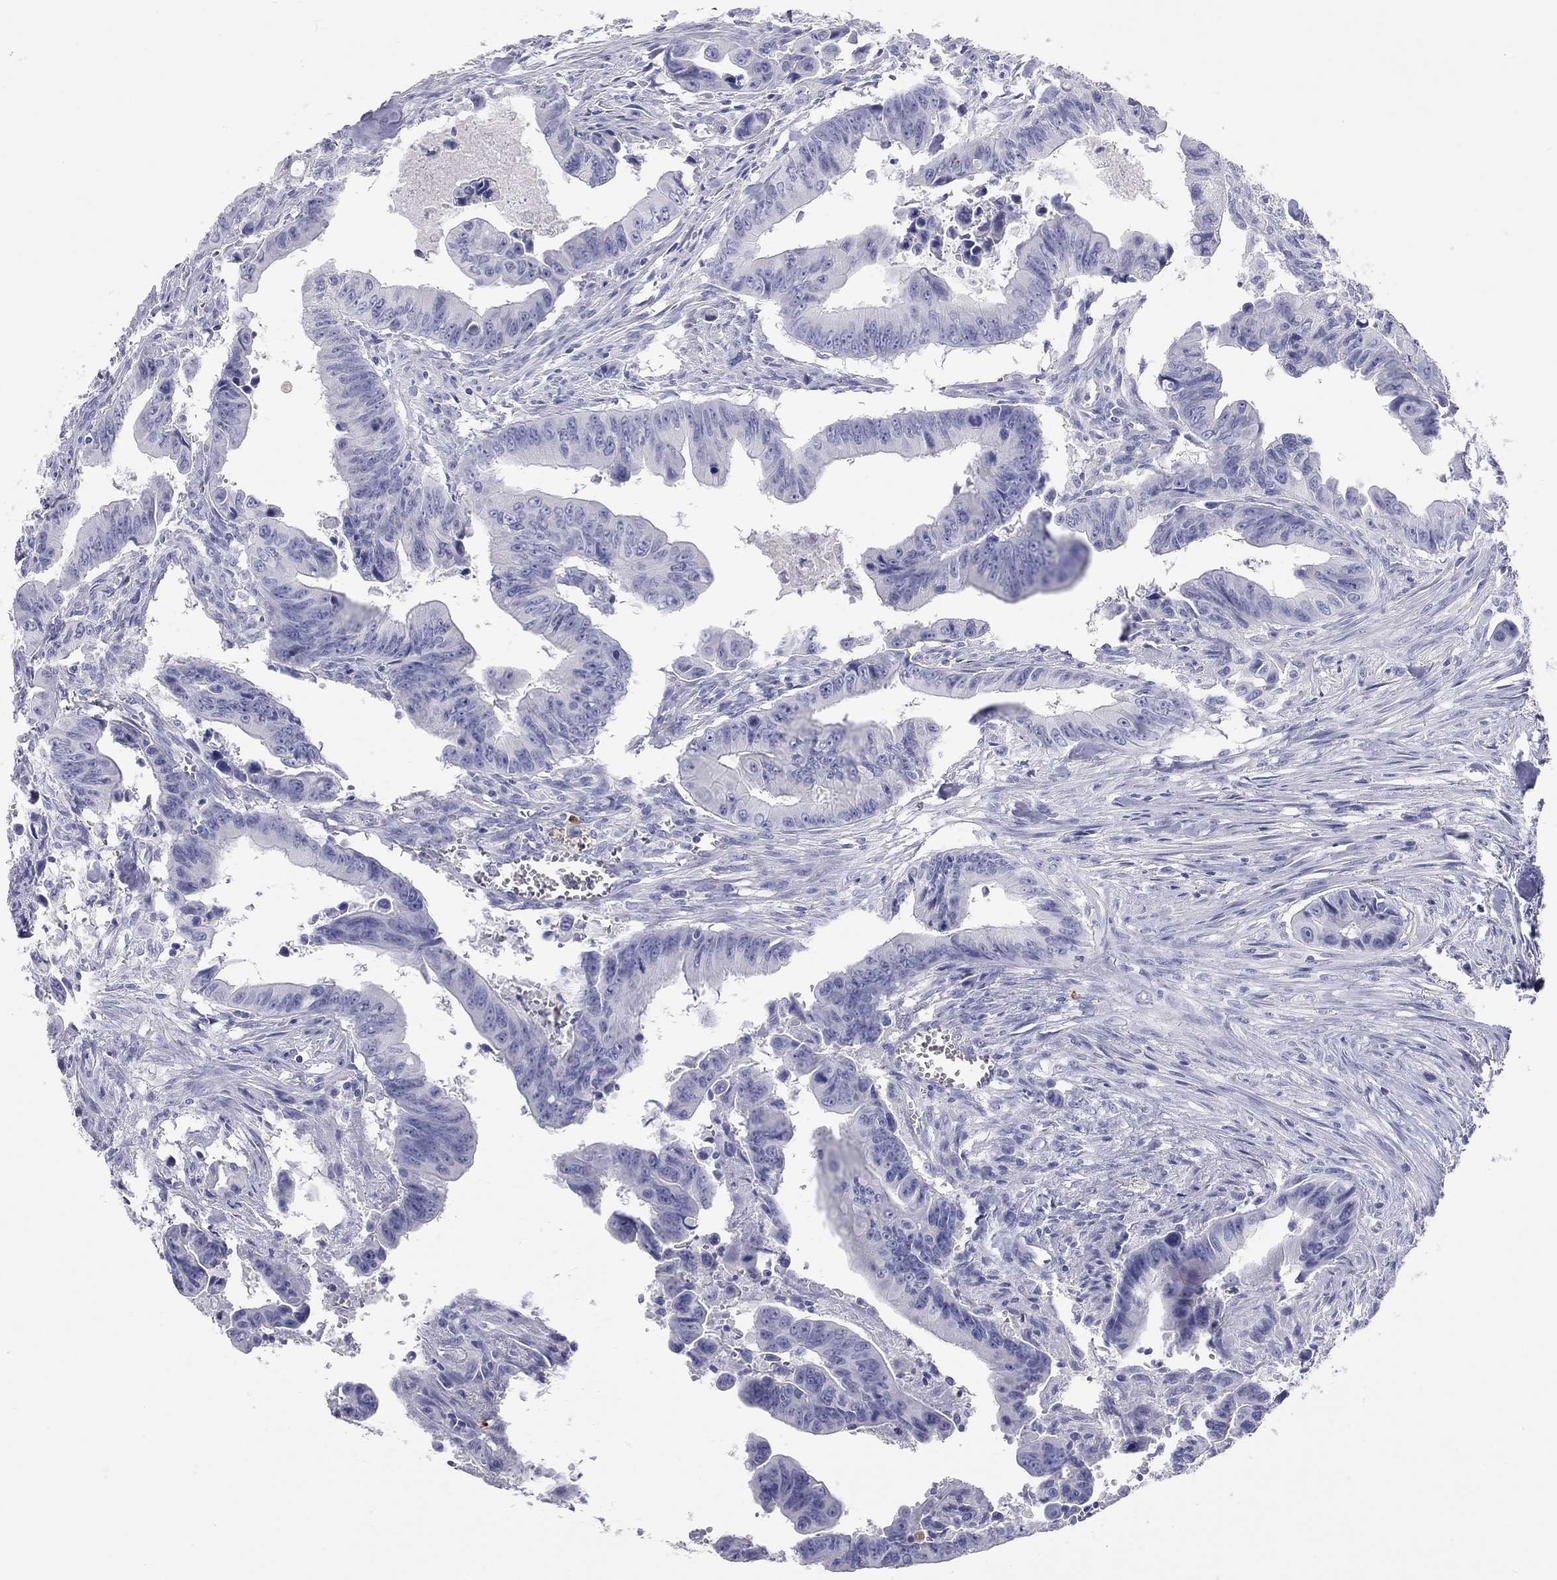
{"staining": {"intensity": "negative", "quantity": "none", "location": "none"}, "tissue": "colorectal cancer", "cell_type": "Tumor cells", "image_type": "cancer", "snomed": [{"axis": "morphology", "description": "Adenocarcinoma, NOS"}, {"axis": "topography", "description": "Colon"}], "caption": "Tumor cells are negative for protein expression in human colorectal cancer (adenocarcinoma).", "gene": "PHOX2B", "patient": {"sex": "female", "age": 87}}